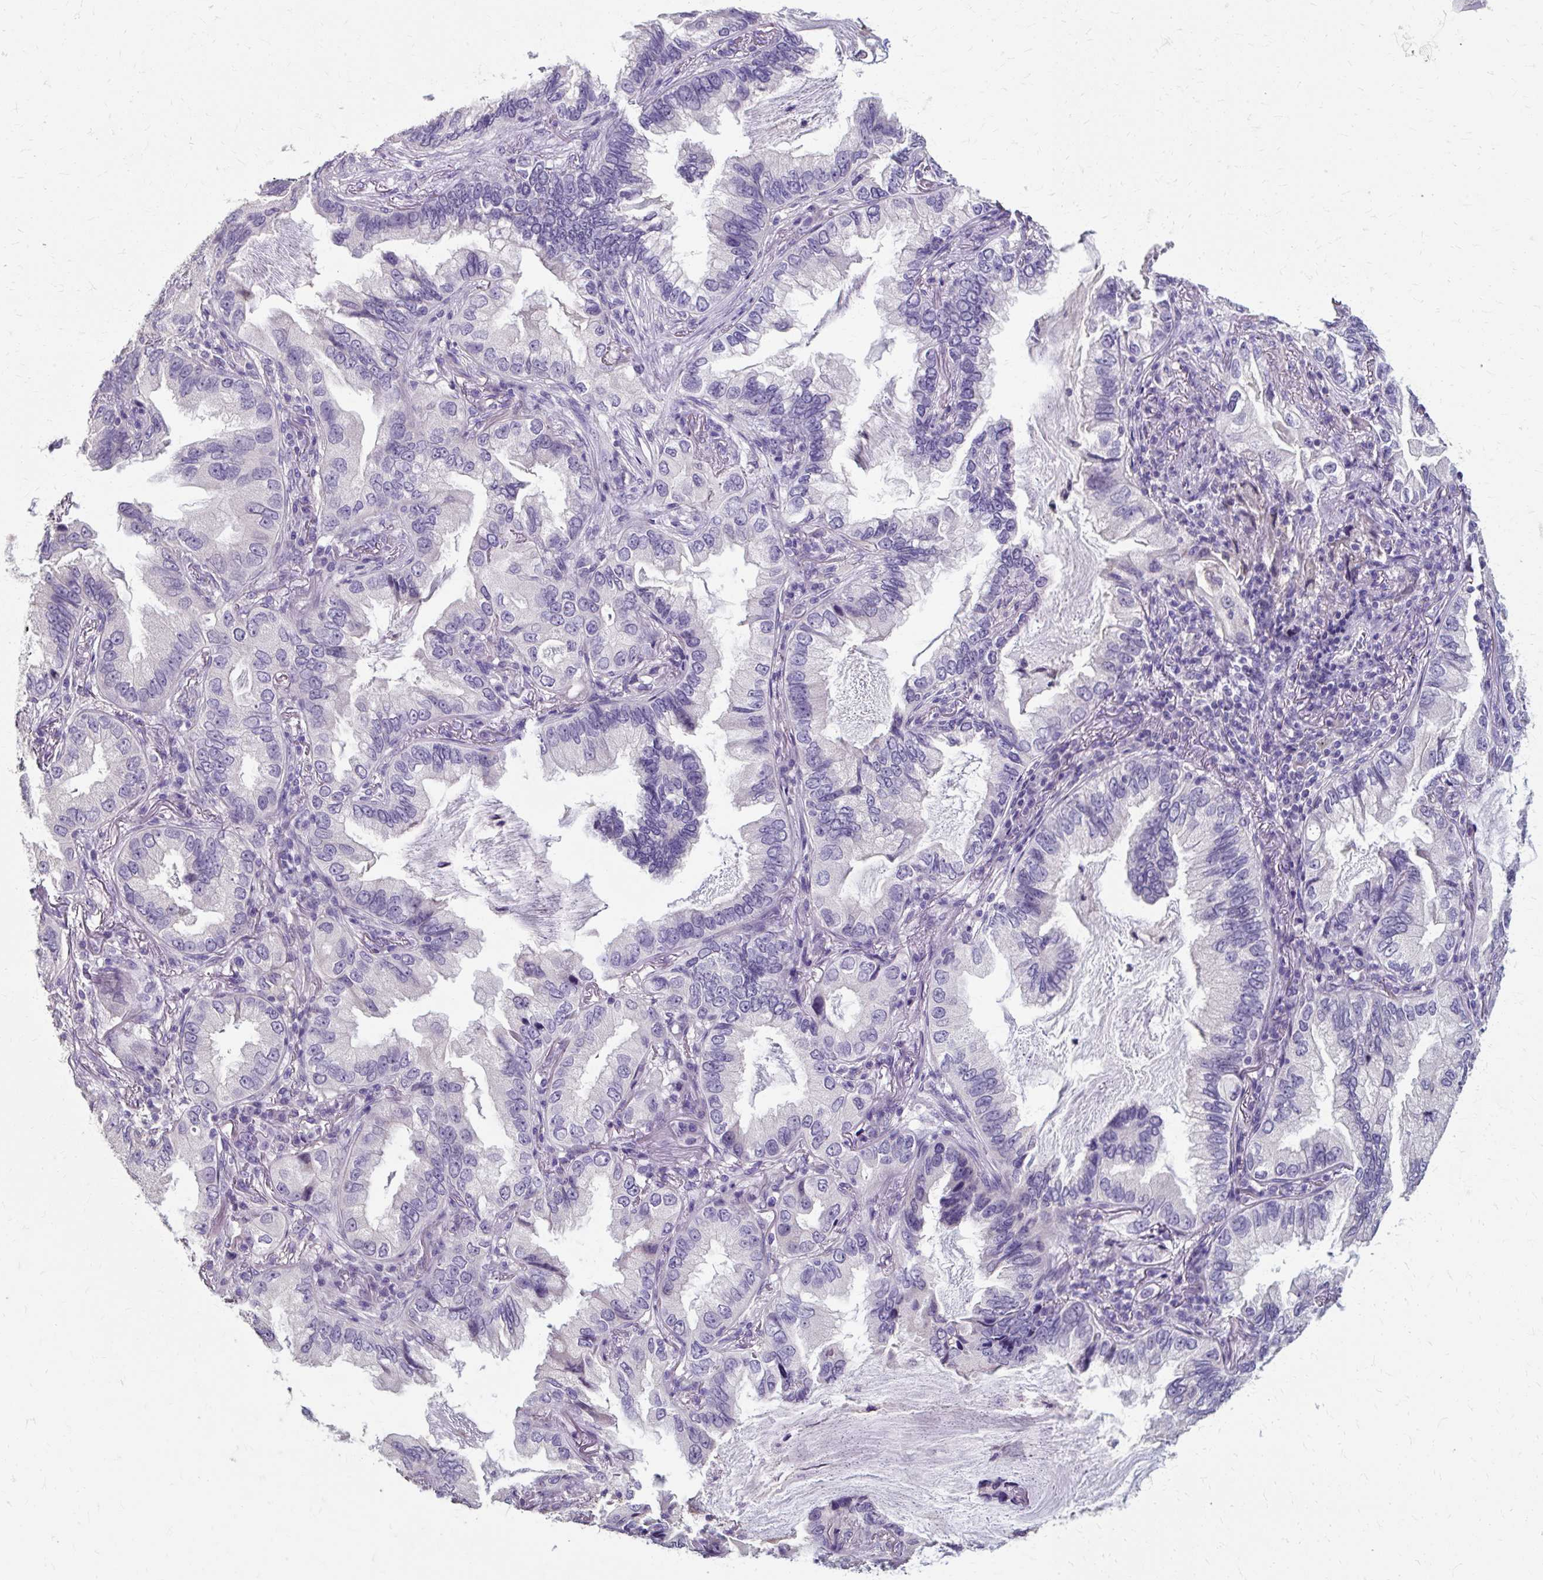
{"staining": {"intensity": "negative", "quantity": "none", "location": "none"}, "tissue": "lung cancer", "cell_type": "Tumor cells", "image_type": "cancer", "snomed": [{"axis": "morphology", "description": "Adenocarcinoma, NOS"}, {"axis": "topography", "description": "Lung"}], "caption": "High power microscopy photomicrograph of an immunohistochemistry (IHC) photomicrograph of lung cancer, revealing no significant positivity in tumor cells. (DAB (3,3'-diaminobenzidine) immunohistochemistry (IHC) with hematoxylin counter stain).", "gene": "KLHL24", "patient": {"sex": "female", "age": 69}}